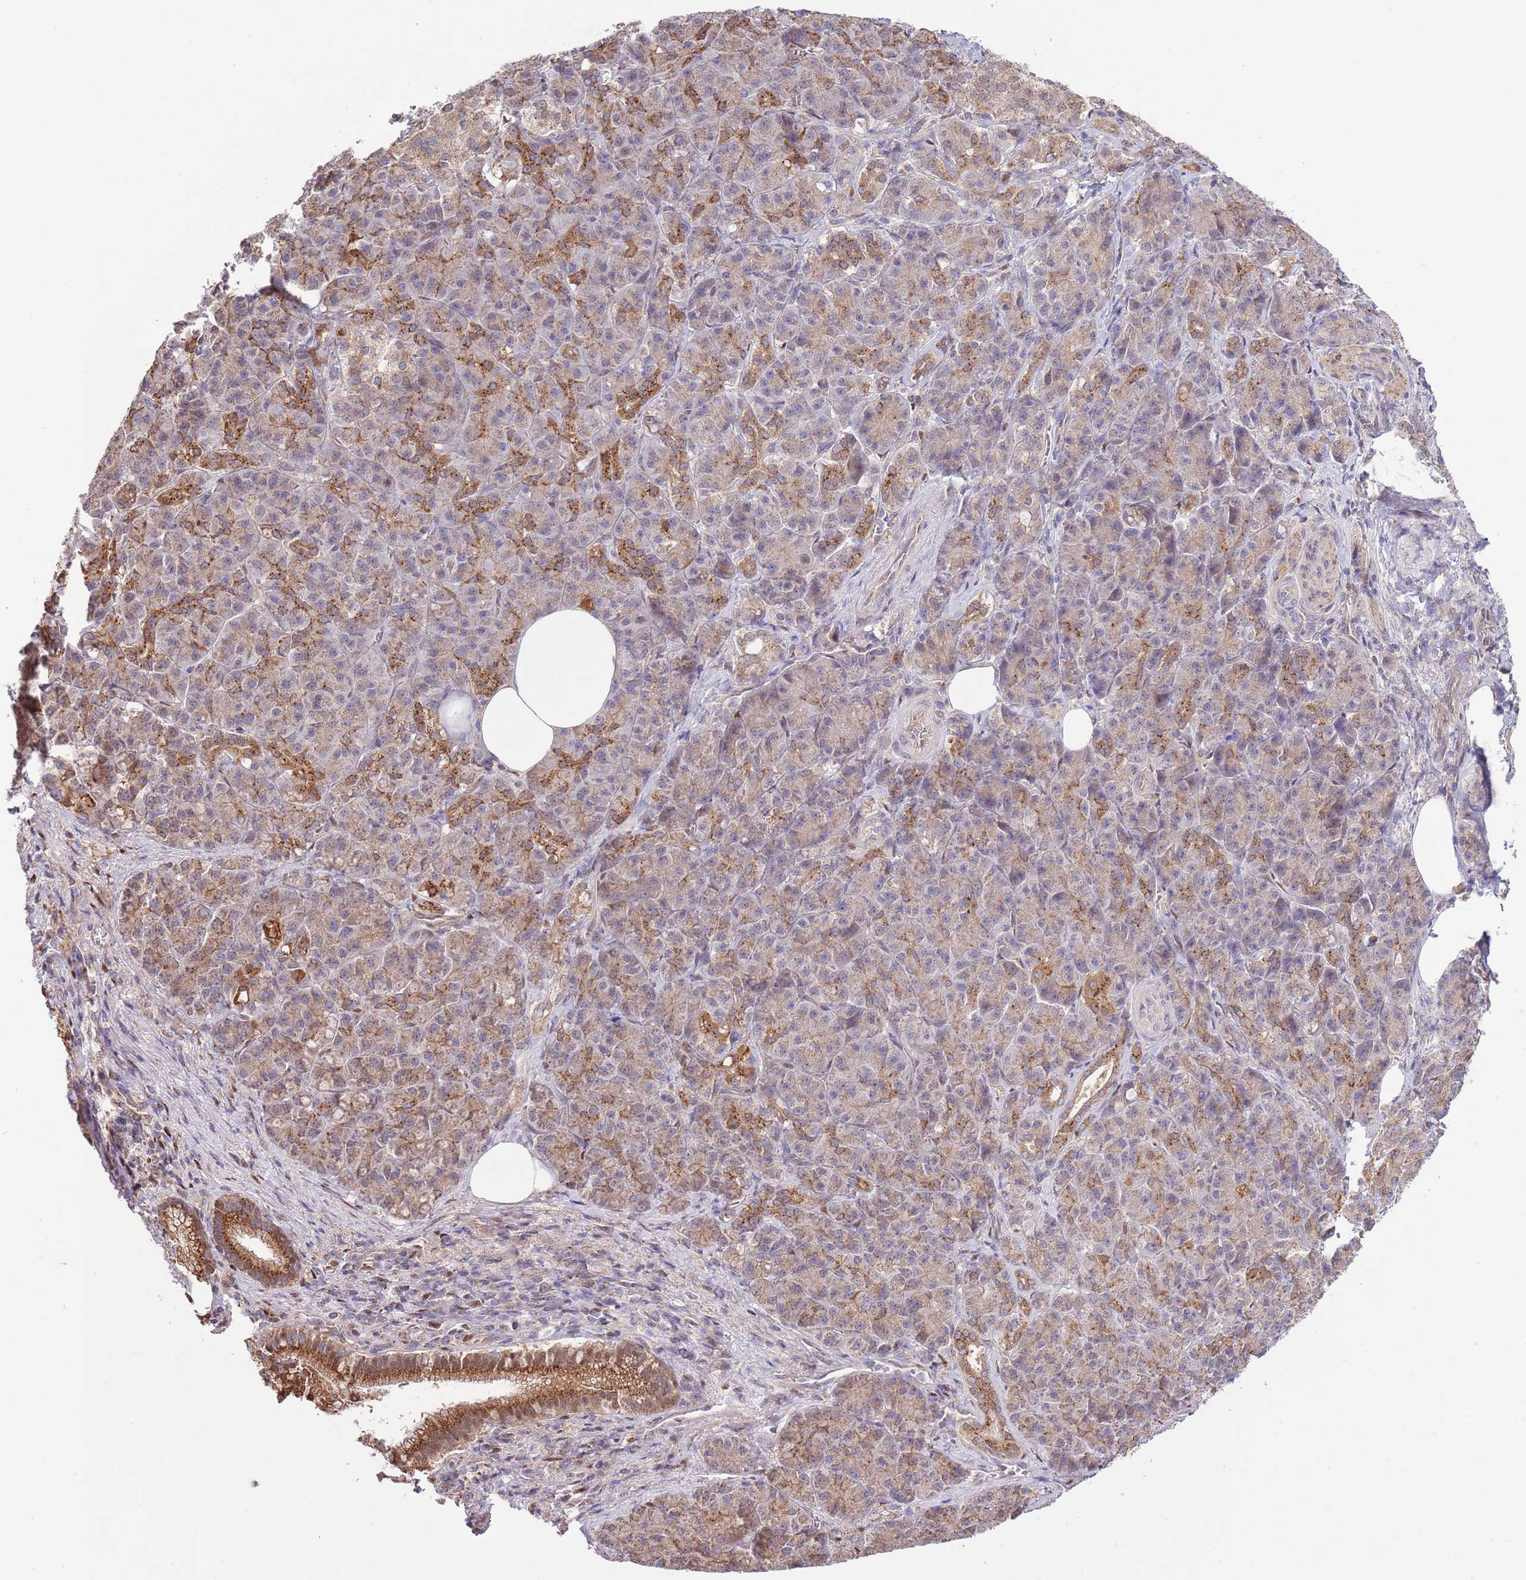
{"staining": {"intensity": "moderate", "quantity": ">75%", "location": "cytoplasmic/membranous"}, "tissue": "pancreatic cancer", "cell_type": "Tumor cells", "image_type": "cancer", "snomed": [{"axis": "morphology", "description": "Adenocarcinoma, NOS"}, {"axis": "topography", "description": "Pancreas"}], "caption": "This histopathology image exhibits IHC staining of human pancreatic cancer, with medium moderate cytoplasmic/membranous positivity in approximately >75% of tumor cells.", "gene": "ARL2BP", "patient": {"sex": "male", "age": 57}}